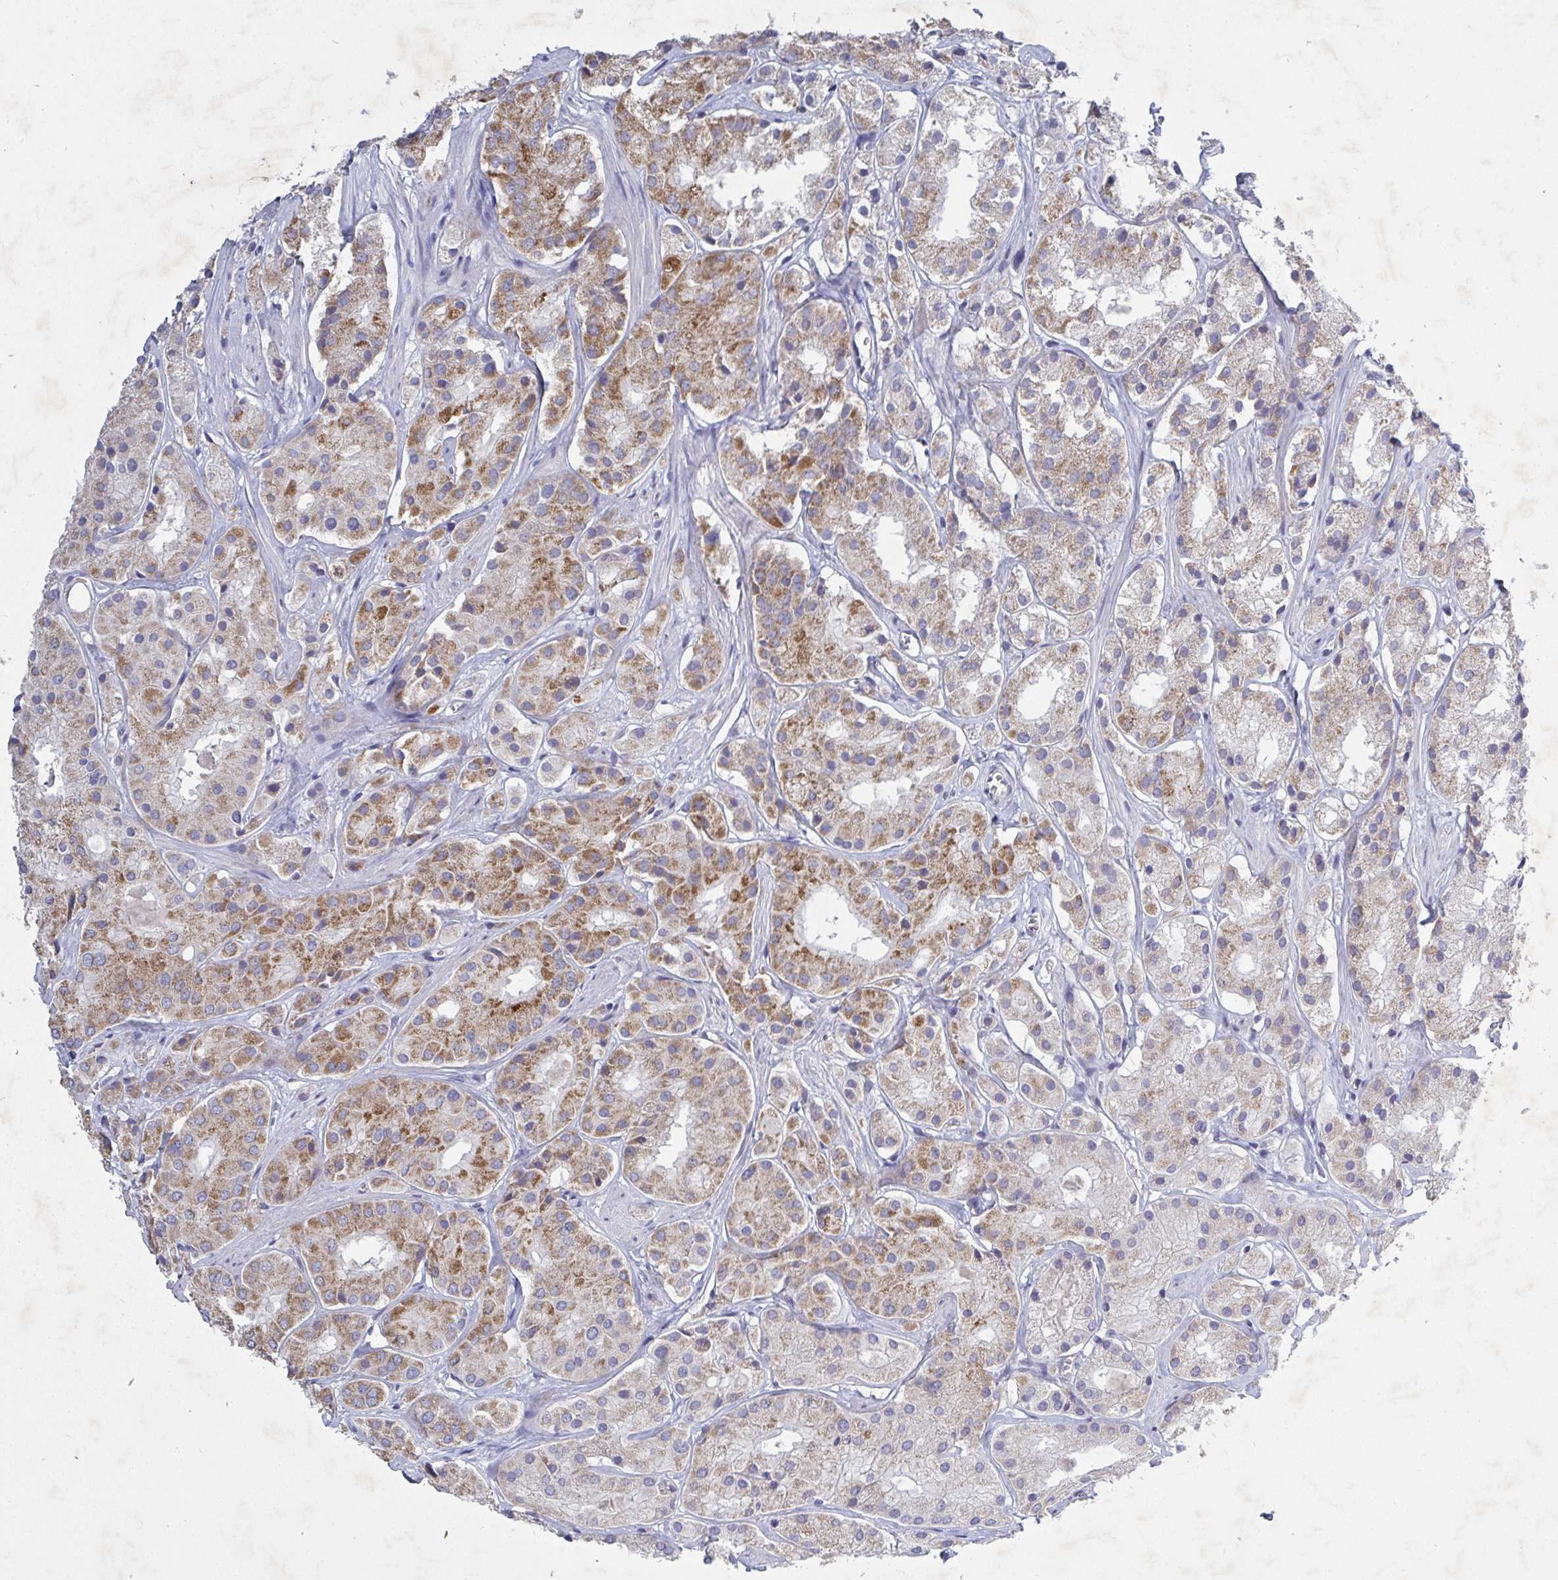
{"staining": {"intensity": "moderate", "quantity": "25%-75%", "location": "cytoplasmic/membranous"}, "tissue": "prostate cancer", "cell_type": "Tumor cells", "image_type": "cancer", "snomed": [{"axis": "morphology", "description": "Adenocarcinoma, Low grade"}, {"axis": "topography", "description": "Prostate"}], "caption": "Moderate cytoplasmic/membranous protein staining is identified in about 25%-75% of tumor cells in prostate adenocarcinoma (low-grade).", "gene": "GALNT13", "patient": {"sex": "male", "age": 69}}